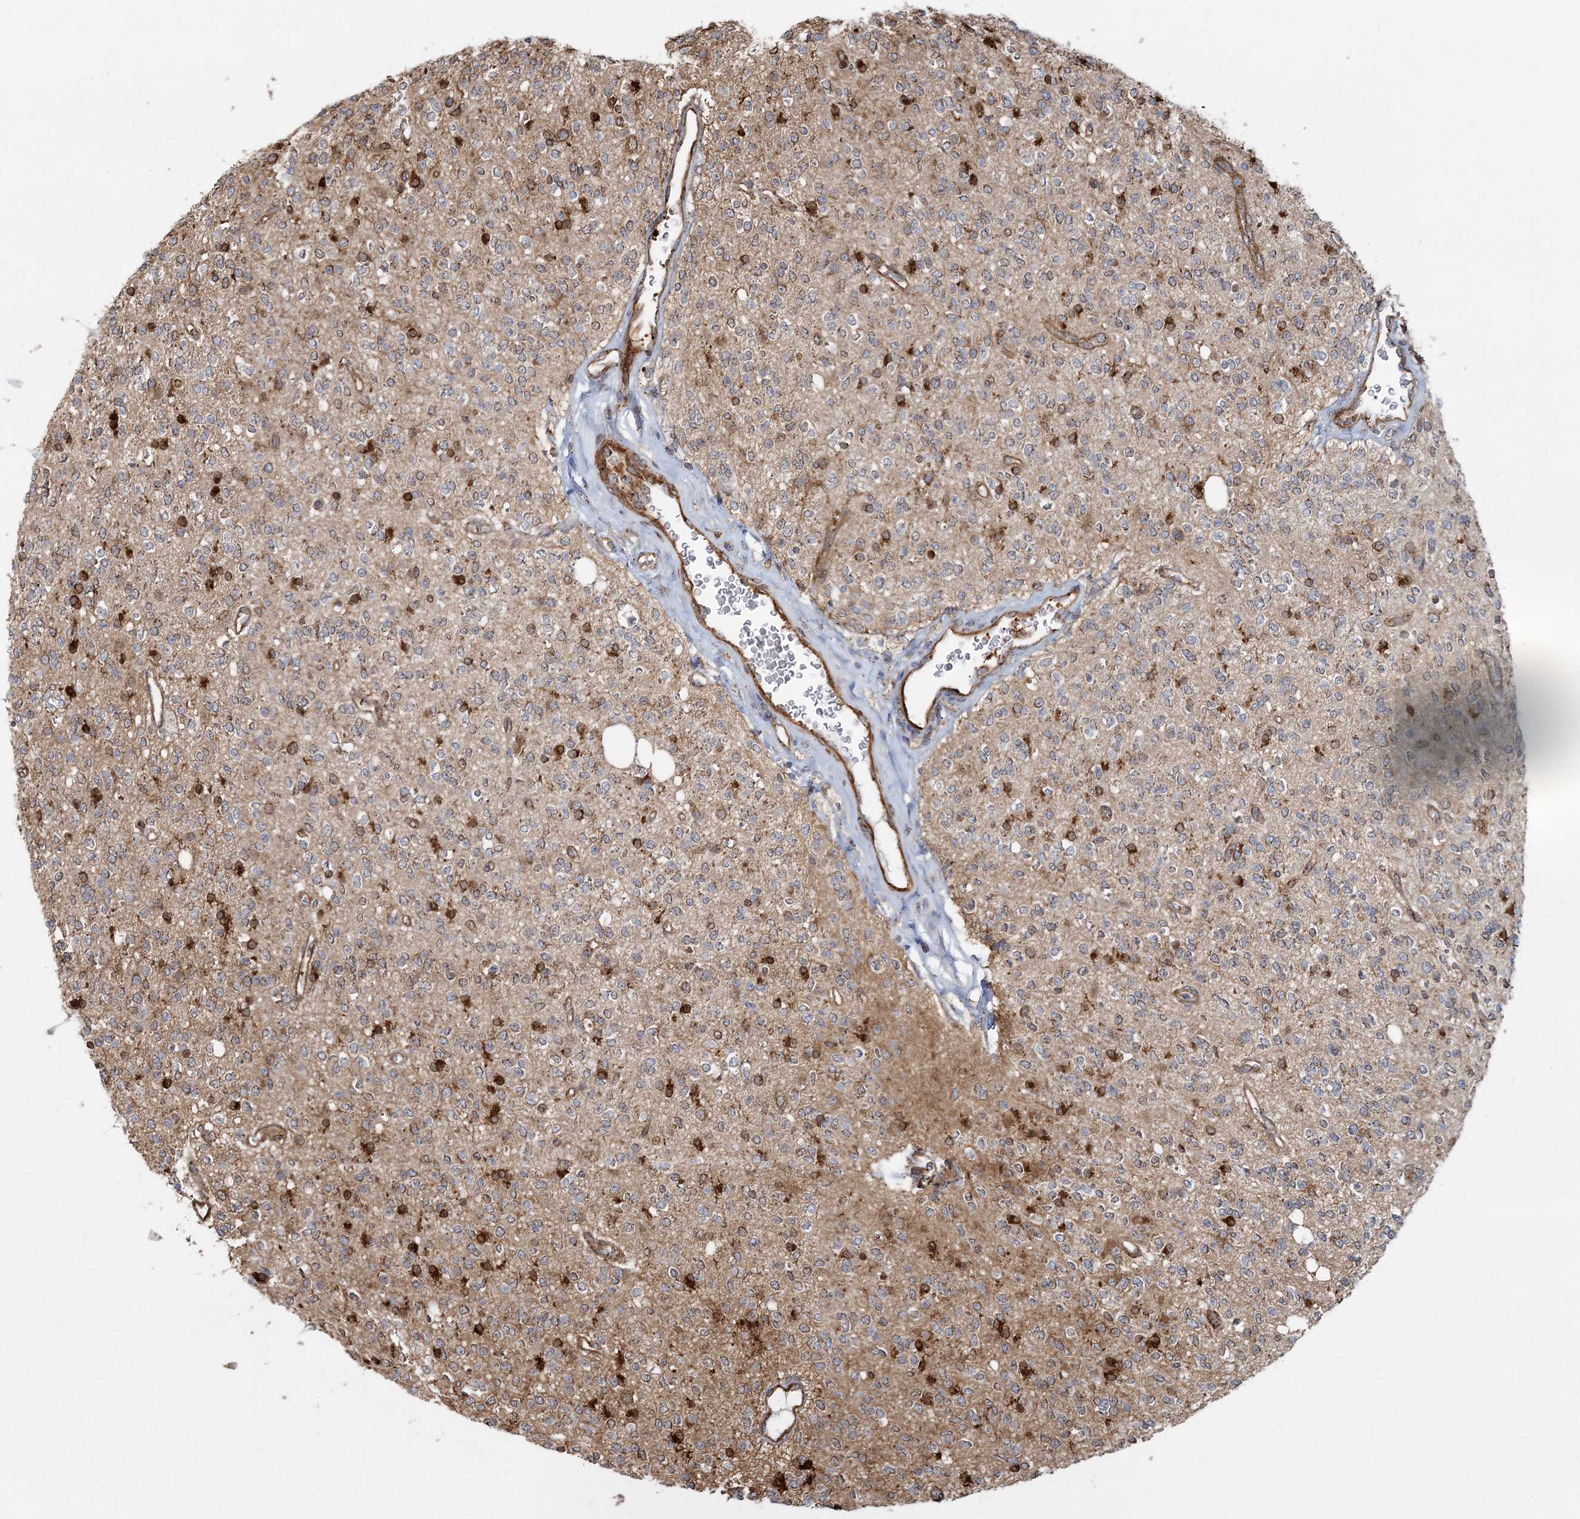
{"staining": {"intensity": "weak", "quantity": "<25%", "location": "cytoplasmic/membranous"}, "tissue": "glioma", "cell_type": "Tumor cells", "image_type": "cancer", "snomed": [{"axis": "morphology", "description": "Glioma, malignant, High grade"}, {"axis": "topography", "description": "Brain"}], "caption": "The photomicrograph displays no staining of tumor cells in malignant glioma (high-grade). (IHC, brightfield microscopy, high magnification).", "gene": "TRAF3IP2", "patient": {"sex": "male", "age": 34}}